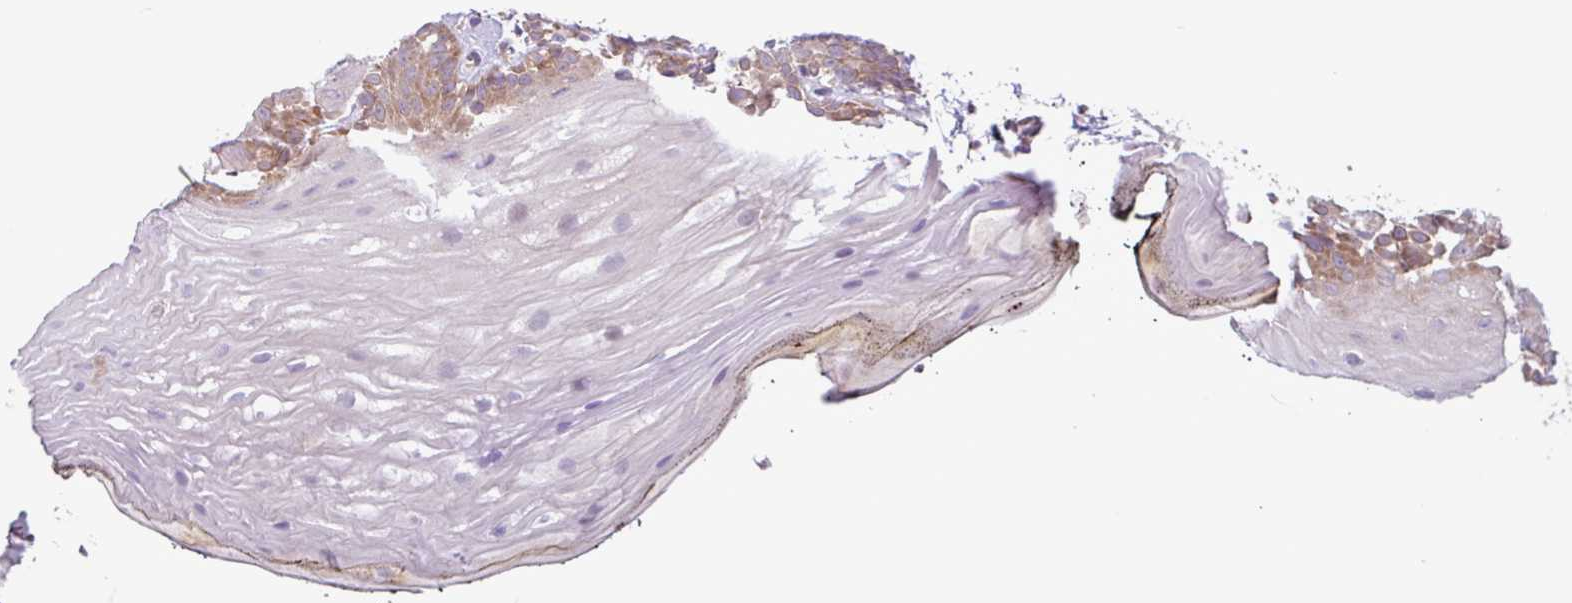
{"staining": {"intensity": "moderate", "quantity": "25%-75%", "location": "cytoplasmic/membranous"}, "tissue": "oral mucosa", "cell_type": "Squamous epithelial cells", "image_type": "normal", "snomed": [{"axis": "morphology", "description": "Normal tissue, NOS"}, {"axis": "morphology", "description": "Squamous cell carcinoma, NOS"}, {"axis": "topography", "description": "Oral tissue"}, {"axis": "topography", "description": "Head-Neck"}], "caption": "Moderate cytoplasmic/membranous staining for a protein is appreciated in approximately 25%-75% of squamous epithelial cells of unremarkable oral mucosa using immunohistochemistry.", "gene": "ACTR3B", "patient": {"sex": "female", "age": 81}}